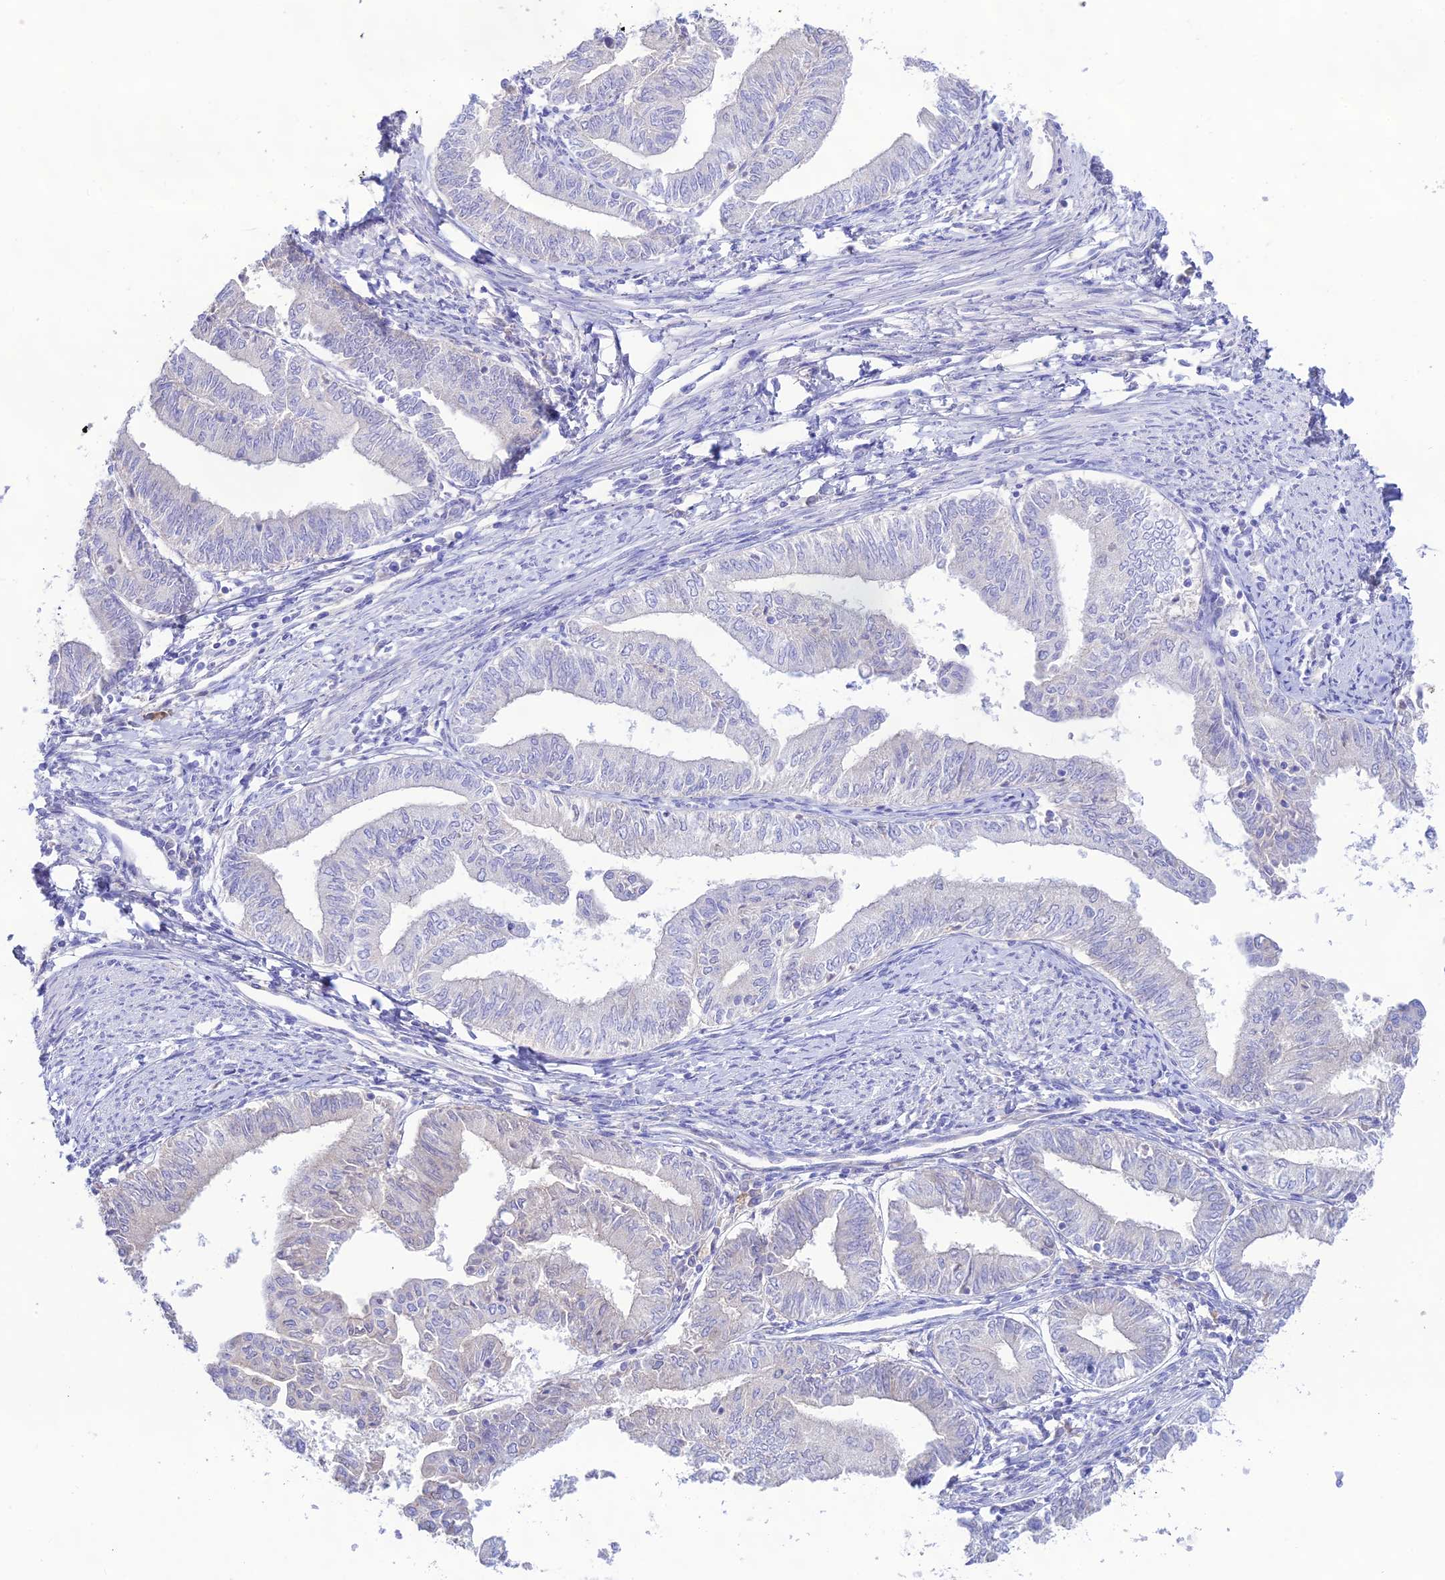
{"staining": {"intensity": "negative", "quantity": "none", "location": "none"}, "tissue": "endometrial cancer", "cell_type": "Tumor cells", "image_type": "cancer", "snomed": [{"axis": "morphology", "description": "Adenocarcinoma, NOS"}, {"axis": "topography", "description": "Endometrium"}], "caption": "Immunohistochemical staining of human endometrial adenocarcinoma exhibits no significant positivity in tumor cells.", "gene": "NLRP9", "patient": {"sex": "female", "age": 66}}